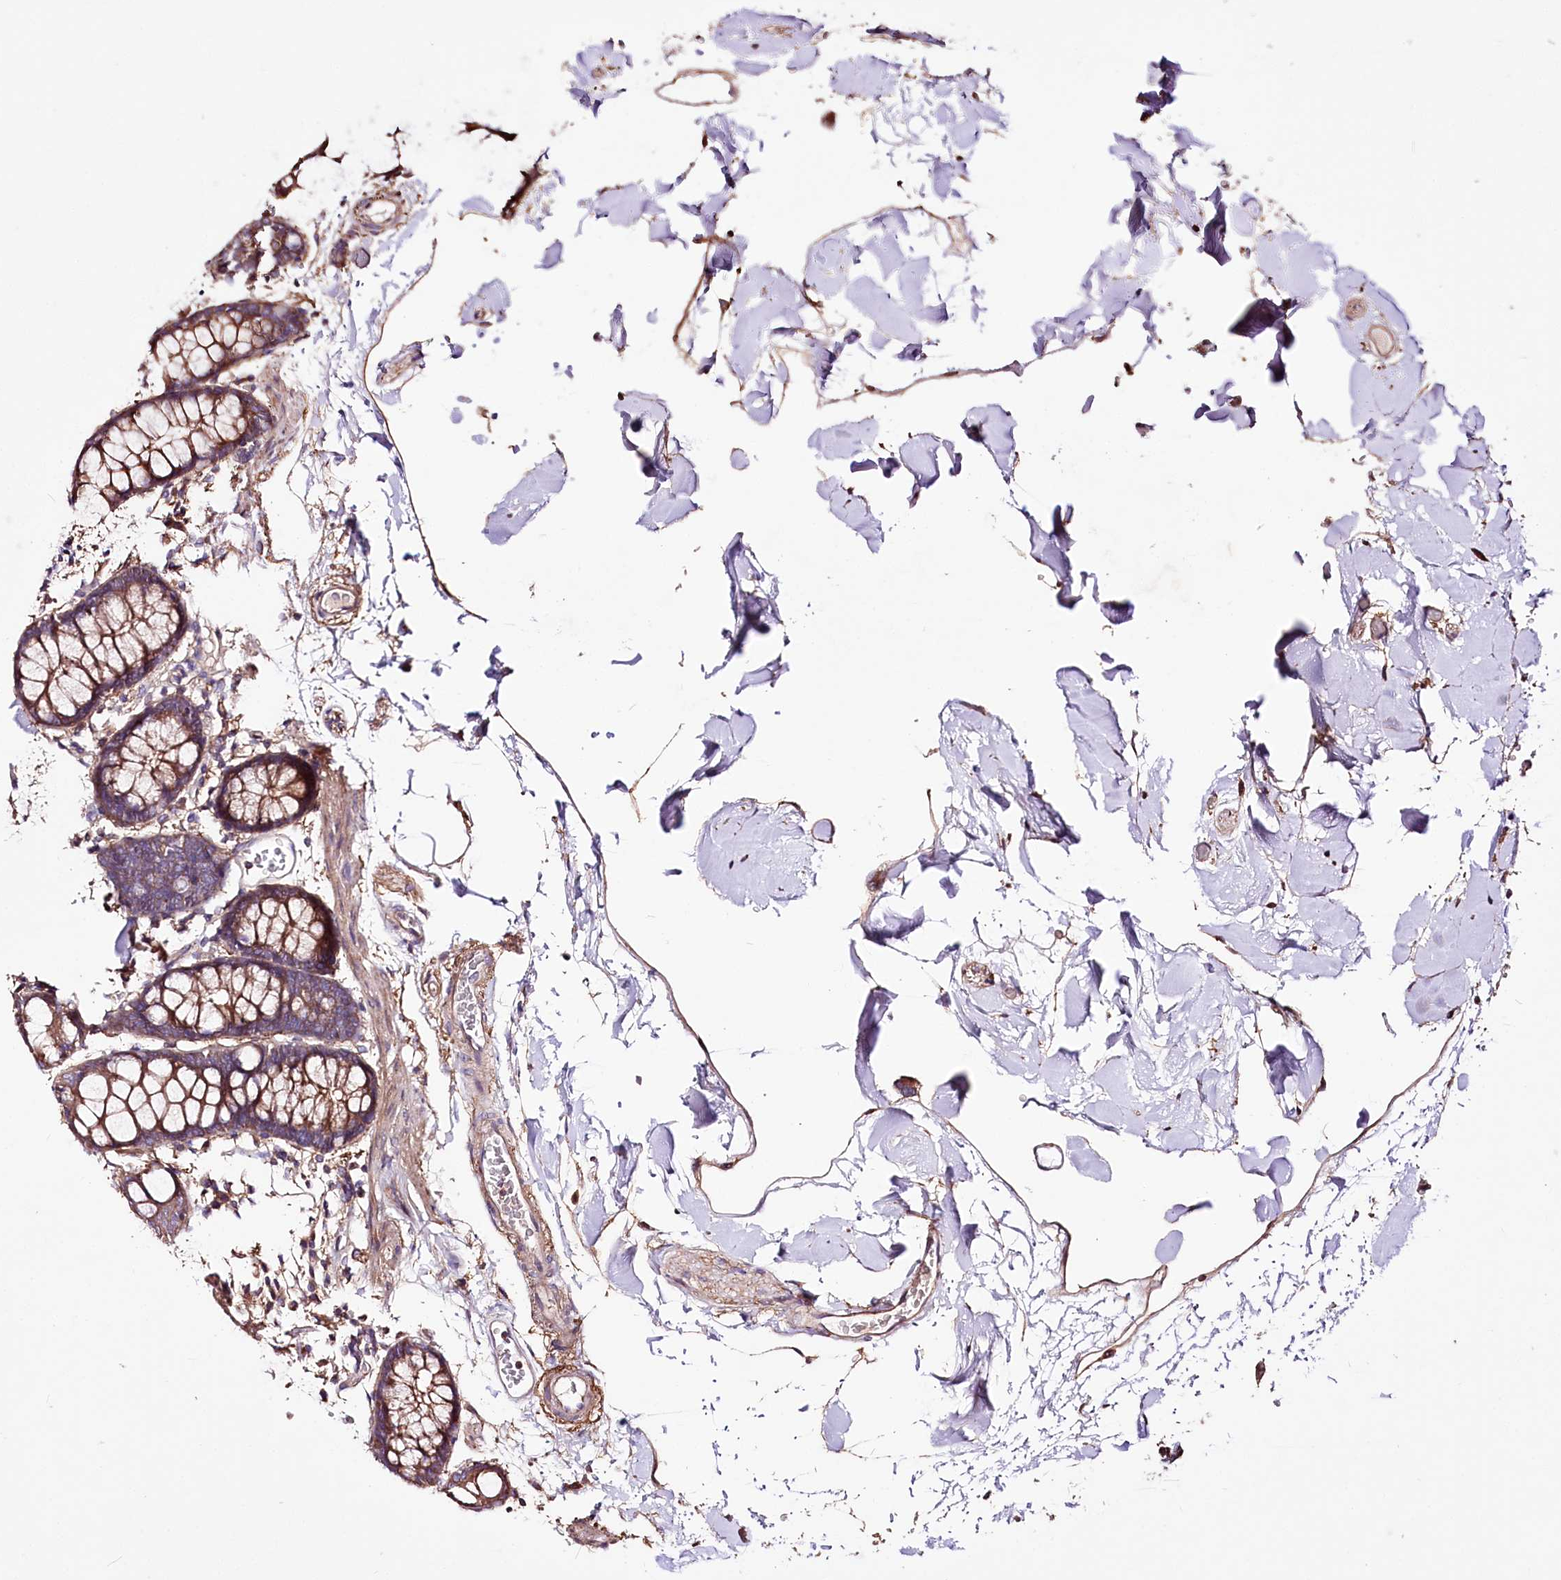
{"staining": {"intensity": "moderate", "quantity": ">75%", "location": "cytoplasmic/membranous"}, "tissue": "colon", "cell_type": "Endothelial cells", "image_type": "normal", "snomed": [{"axis": "morphology", "description": "Normal tissue, NOS"}, {"axis": "topography", "description": "Colon"}], "caption": "Endothelial cells demonstrate medium levels of moderate cytoplasmic/membranous expression in approximately >75% of cells in normal human colon.", "gene": "WWC1", "patient": {"sex": "male", "age": 75}}